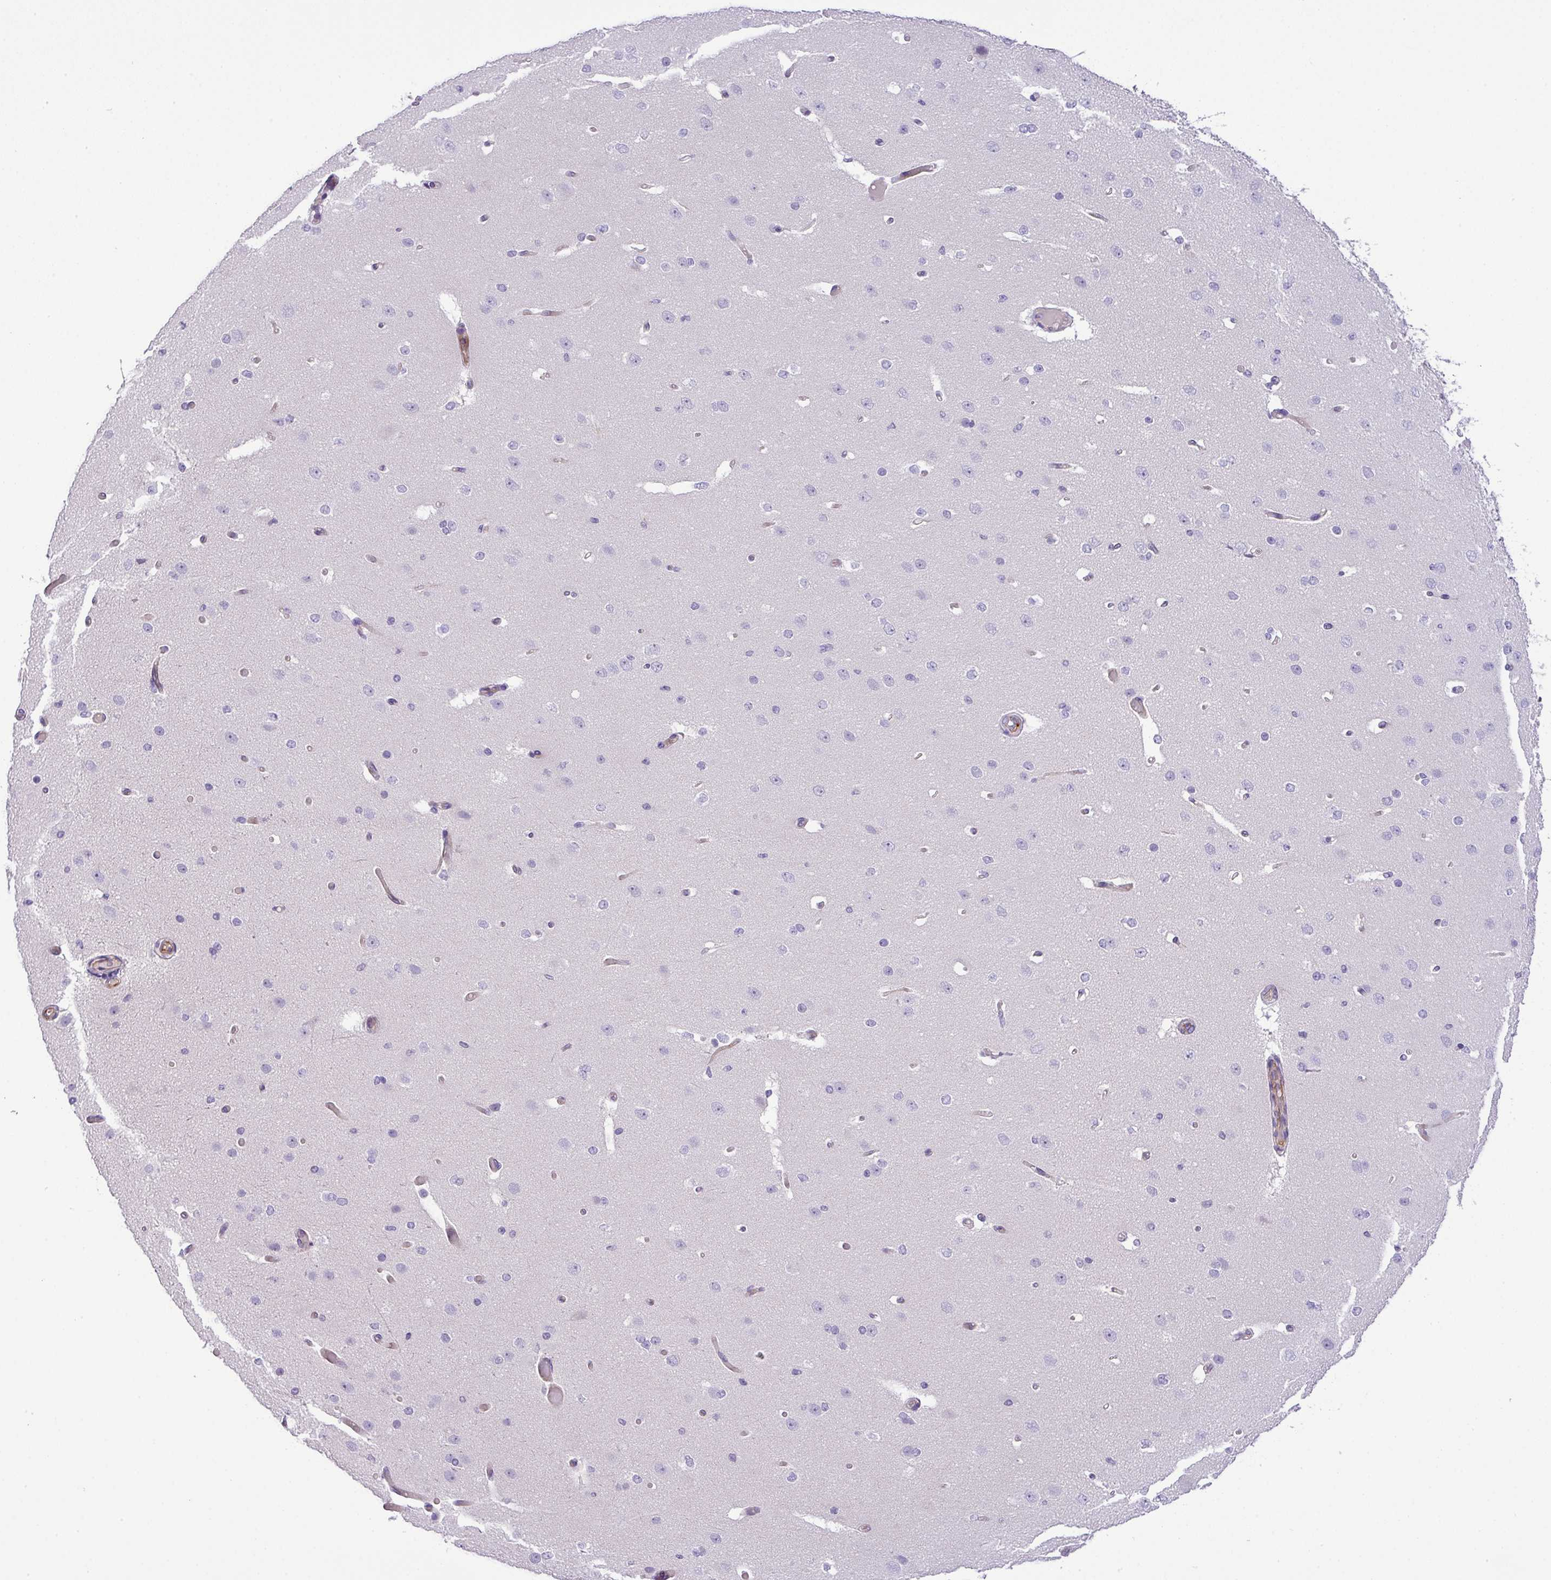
{"staining": {"intensity": "negative", "quantity": "none", "location": "none"}, "tissue": "cerebral cortex", "cell_type": "Endothelial cells", "image_type": "normal", "snomed": [{"axis": "morphology", "description": "Normal tissue, NOS"}, {"axis": "morphology", "description": "Inflammation, NOS"}, {"axis": "topography", "description": "Cerebral cortex"}], "caption": "This is an immunohistochemistry image of normal human cerebral cortex. There is no positivity in endothelial cells.", "gene": "ENSG00000273748", "patient": {"sex": "male", "age": 6}}